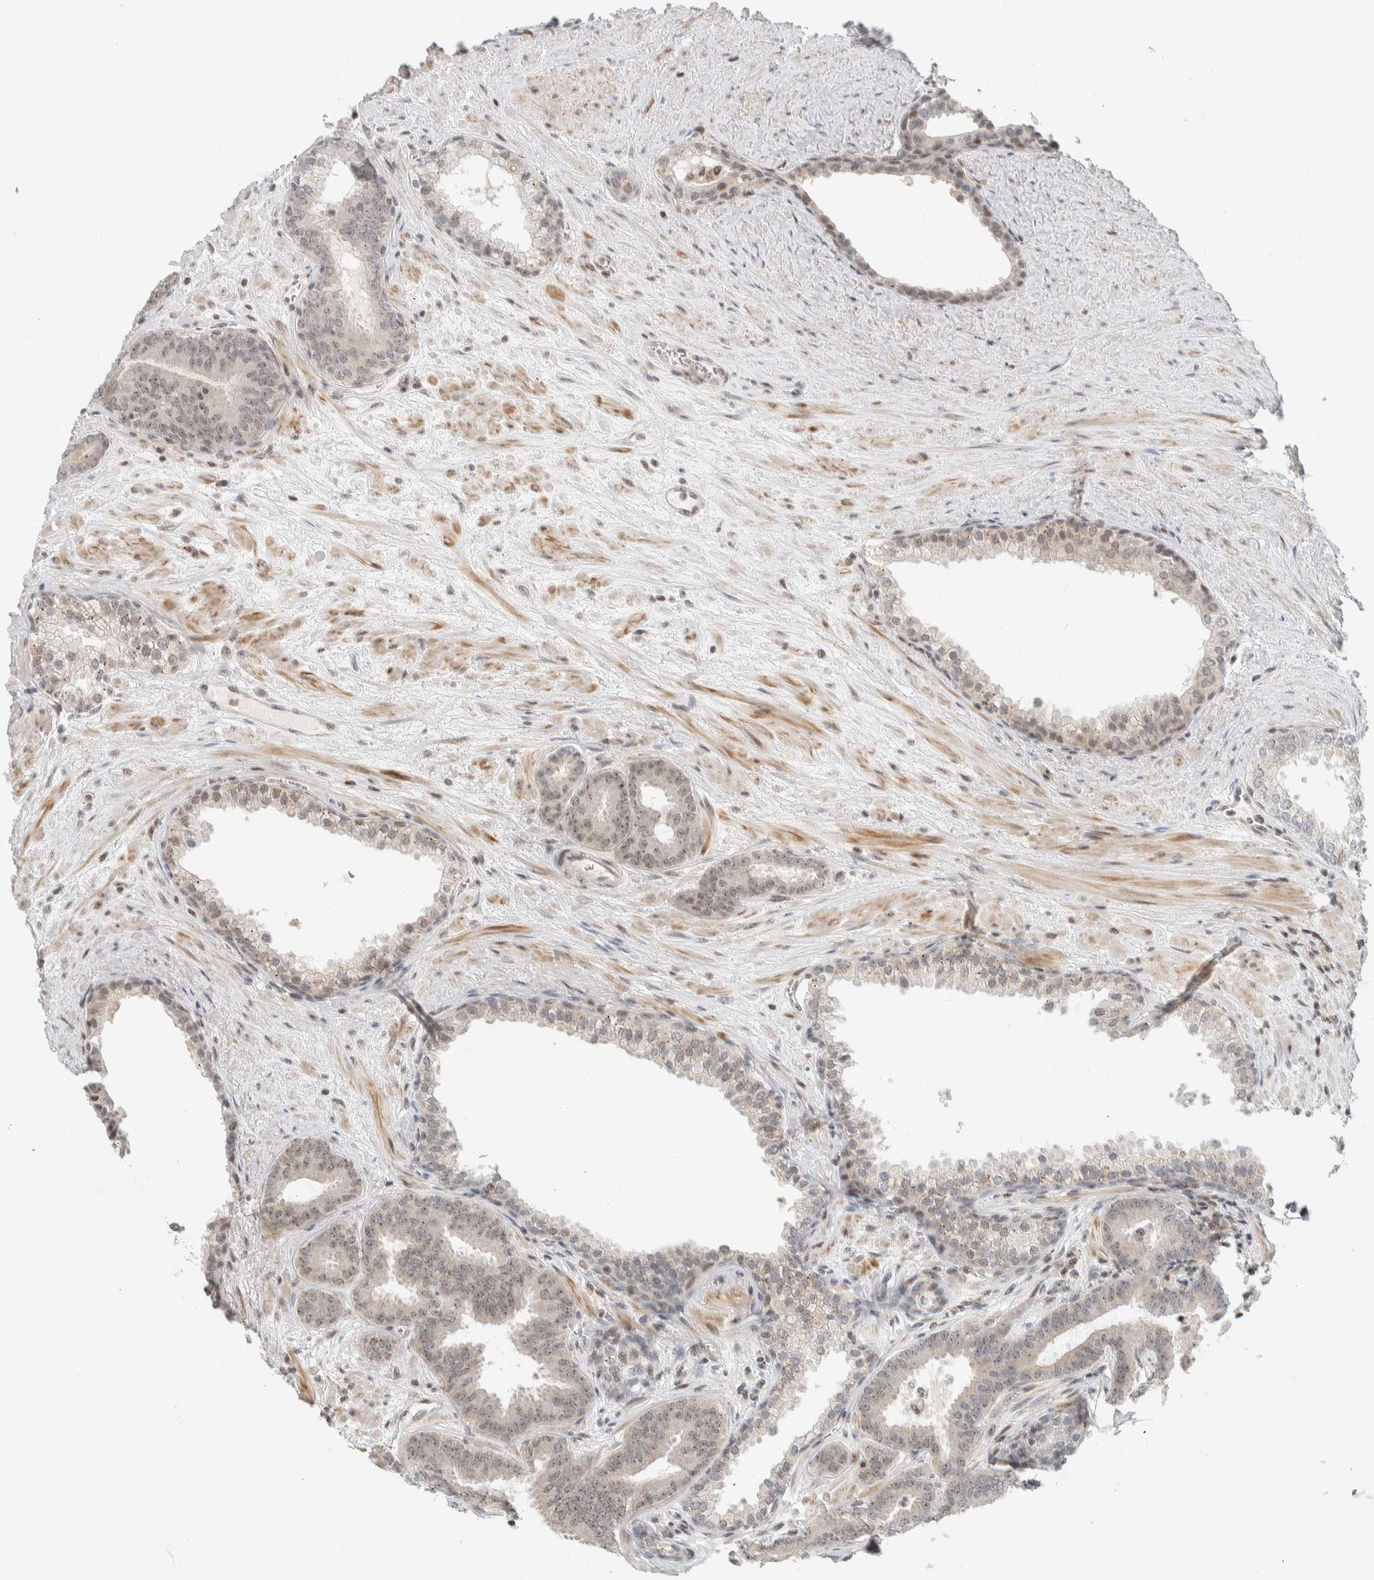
{"staining": {"intensity": "weak", "quantity": ">75%", "location": "nuclear"}, "tissue": "prostate cancer", "cell_type": "Tumor cells", "image_type": "cancer", "snomed": [{"axis": "morphology", "description": "Adenocarcinoma, Low grade"}, {"axis": "topography", "description": "Prostate"}], "caption": "This is an image of IHC staining of adenocarcinoma (low-grade) (prostate), which shows weak expression in the nuclear of tumor cells.", "gene": "ZBTB2", "patient": {"sex": "male", "age": 62}}